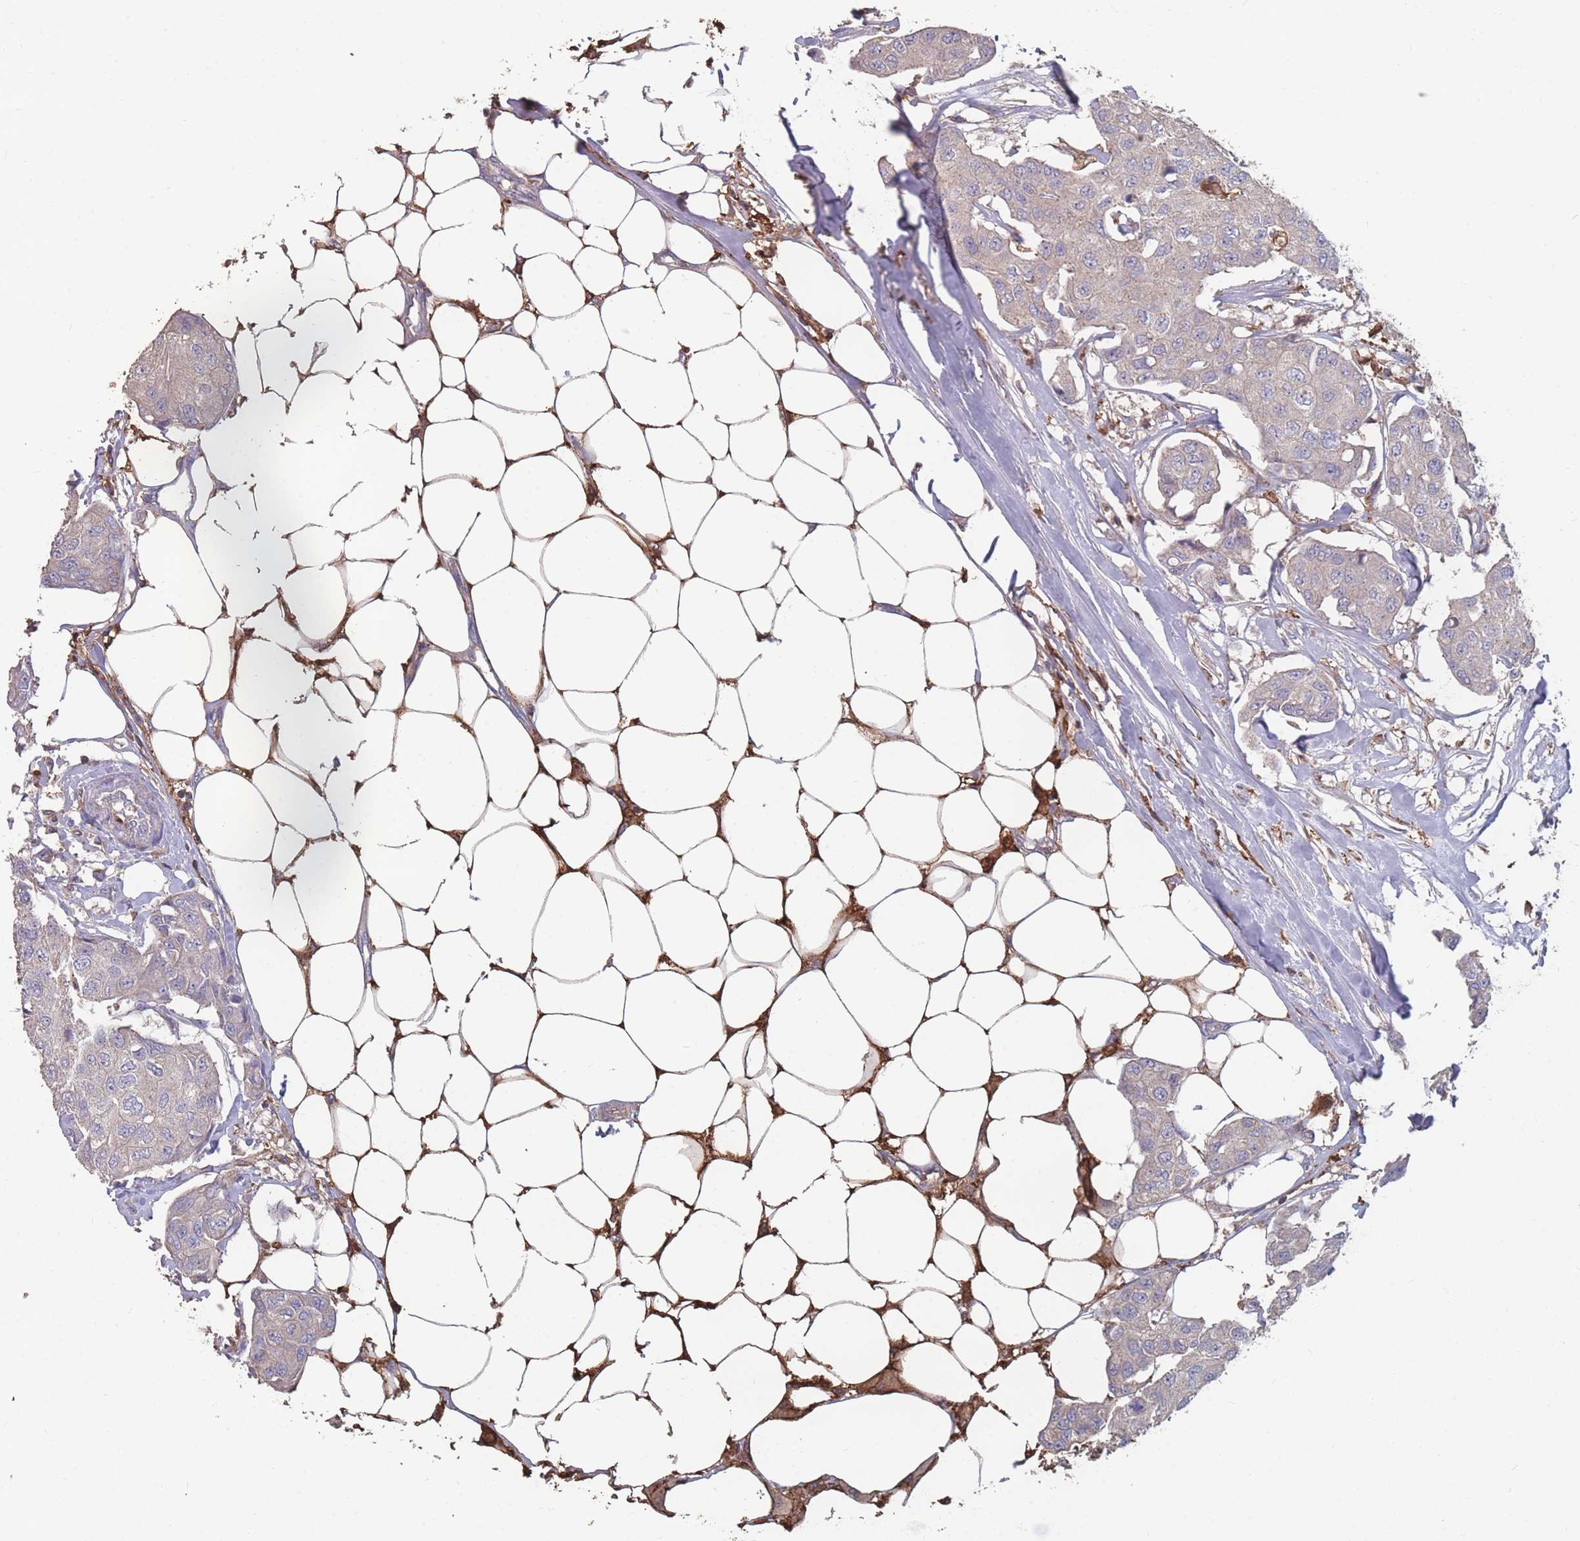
{"staining": {"intensity": "weak", "quantity": "<25%", "location": "cytoplasmic/membranous"}, "tissue": "breast cancer", "cell_type": "Tumor cells", "image_type": "cancer", "snomed": [{"axis": "morphology", "description": "Duct carcinoma"}, {"axis": "topography", "description": "Breast"}, {"axis": "topography", "description": "Lymph node"}], "caption": "Breast cancer was stained to show a protein in brown. There is no significant expression in tumor cells.", "gene": "CD33", "patient": {"sex": "female", "age": 80}}